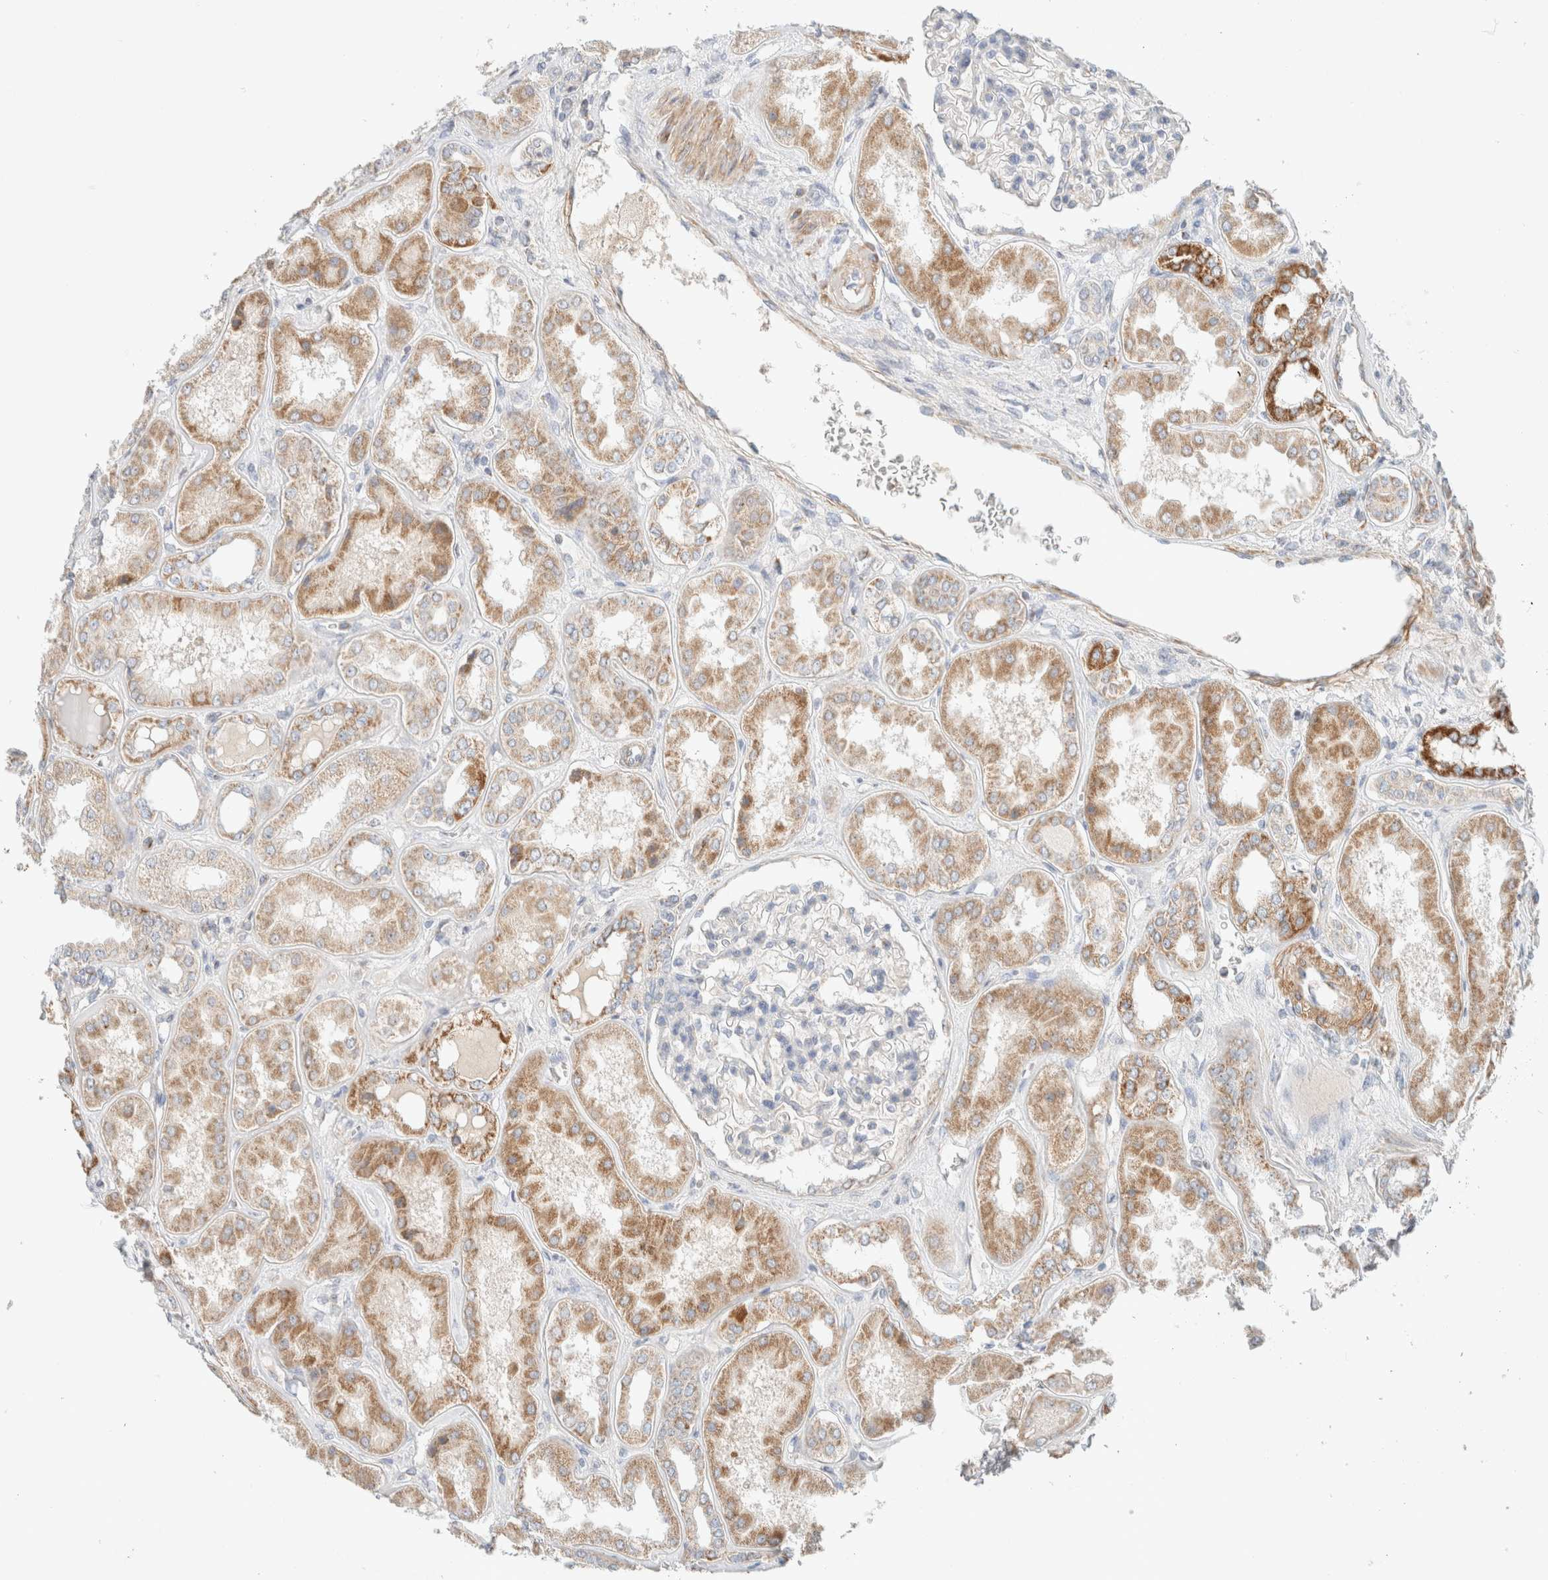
{"staining": {"intensity": "negative", "quantity": "none", "location": "none"}, "tissue": "kidney", "cell_type": "Cells in glomeruli", "image_type": "normal", "snomed": [{"axis": "morphology", "description": "Normal tissue, NOS"}, {"axis": "topography", "description": "Kidney"}], "caption": "Micrograph shows no significant protein positivity in cells in glomeruli of normal kidney.", "gene": "MRM3", "patient": {"sex": "female", "age": 56}}